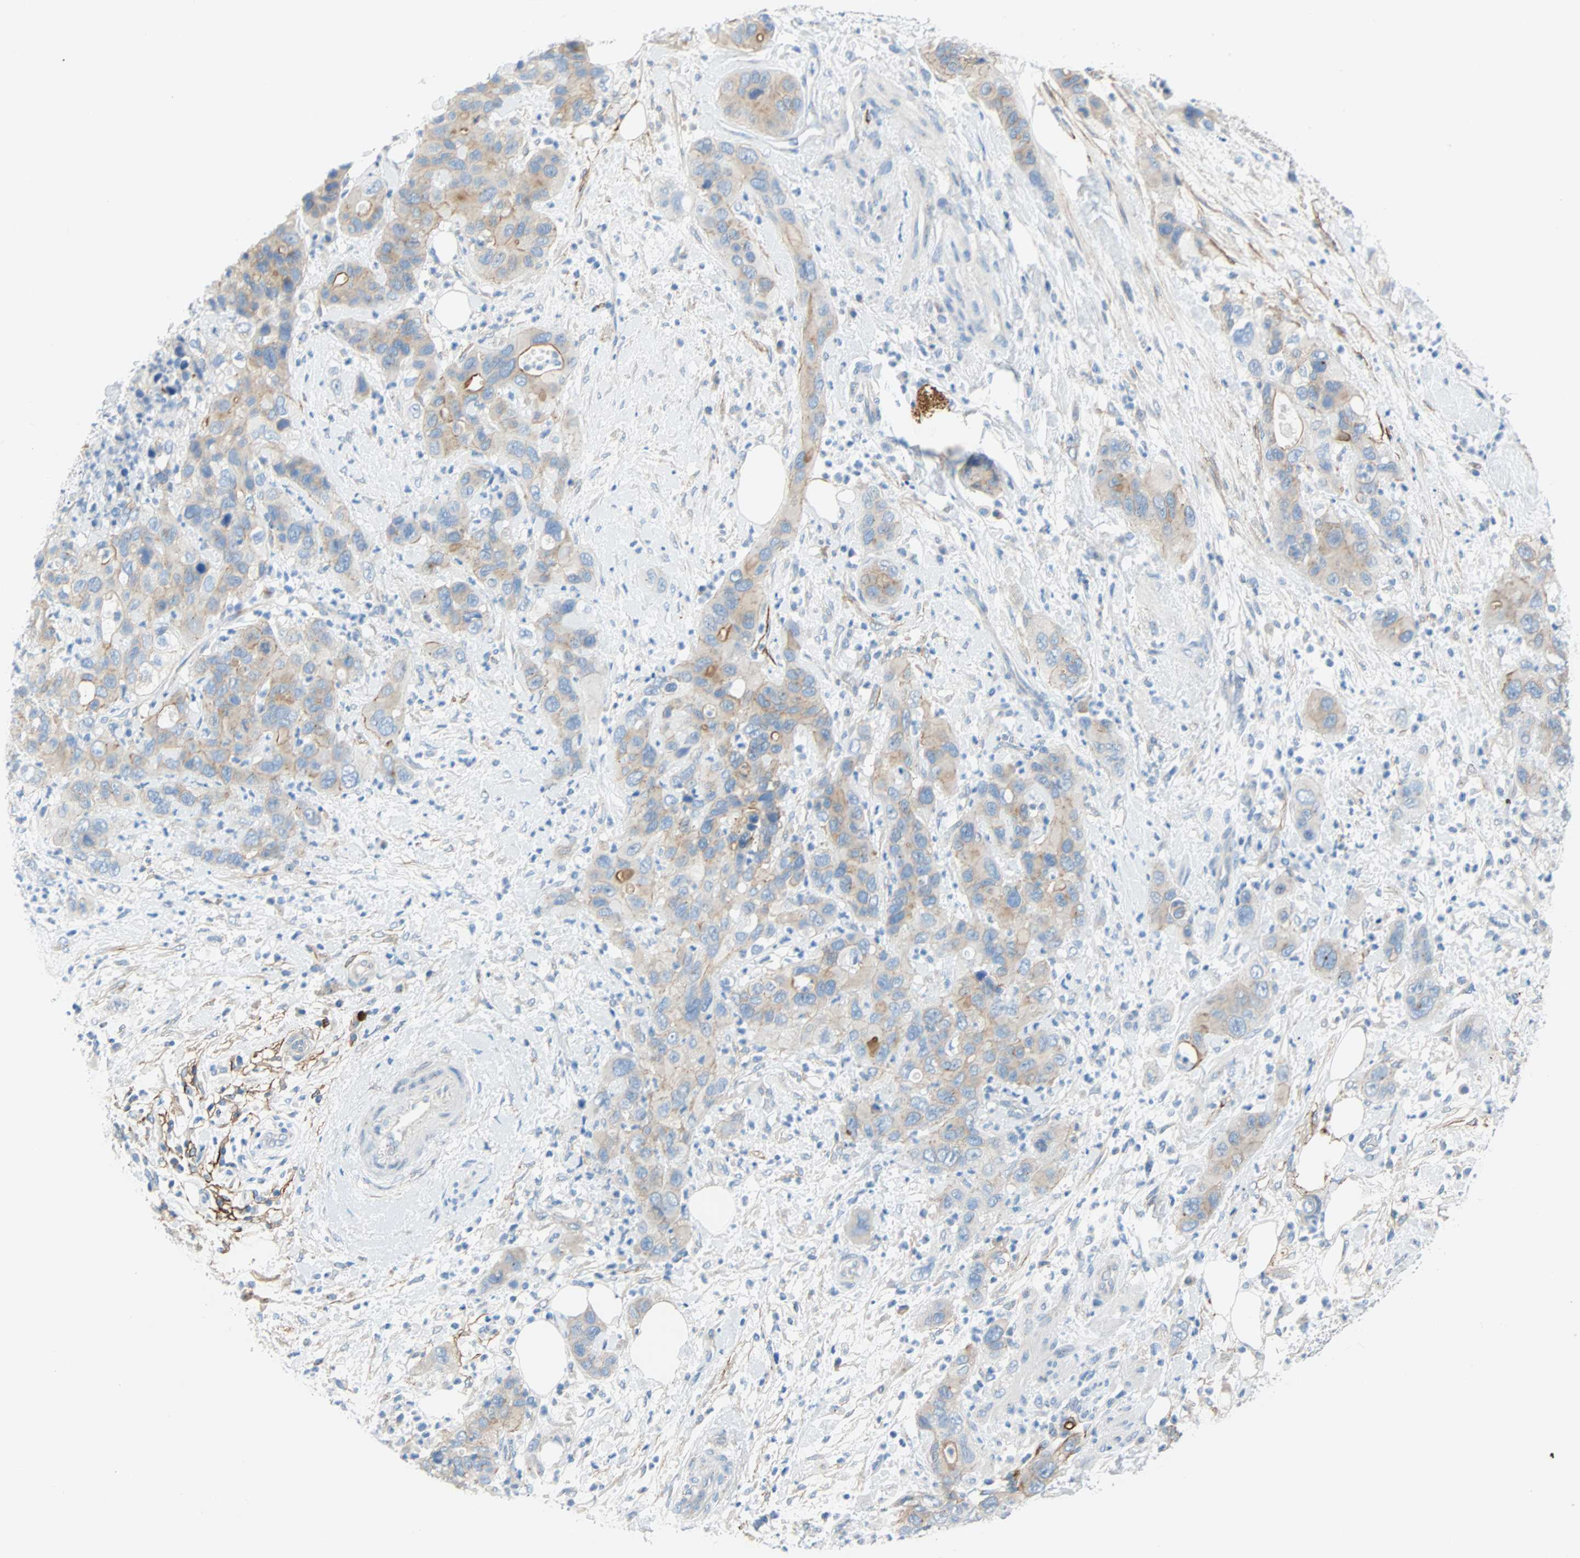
{"staining": {"intensity": "weak", "quantity": ">75%", "location": "cytoplasmic/membranous"}, "tissue": "pancreatic cancer", "cell_type": "Tumor cells", "image_type": "cancer", "snomed": [{"axis": "morphology", "description": "Adenocarcinoma, NOS"}, {"axis": "topography", "description": "Pancreas"}], "caption": "Tumor cells exhibit low levels of weak cytoplasmic/membranous staining in about >75% of cells in human adenocarcinoma (pancreatic).", "gene": "PDPN", "patient": {"sex": "female", "age": 71}}